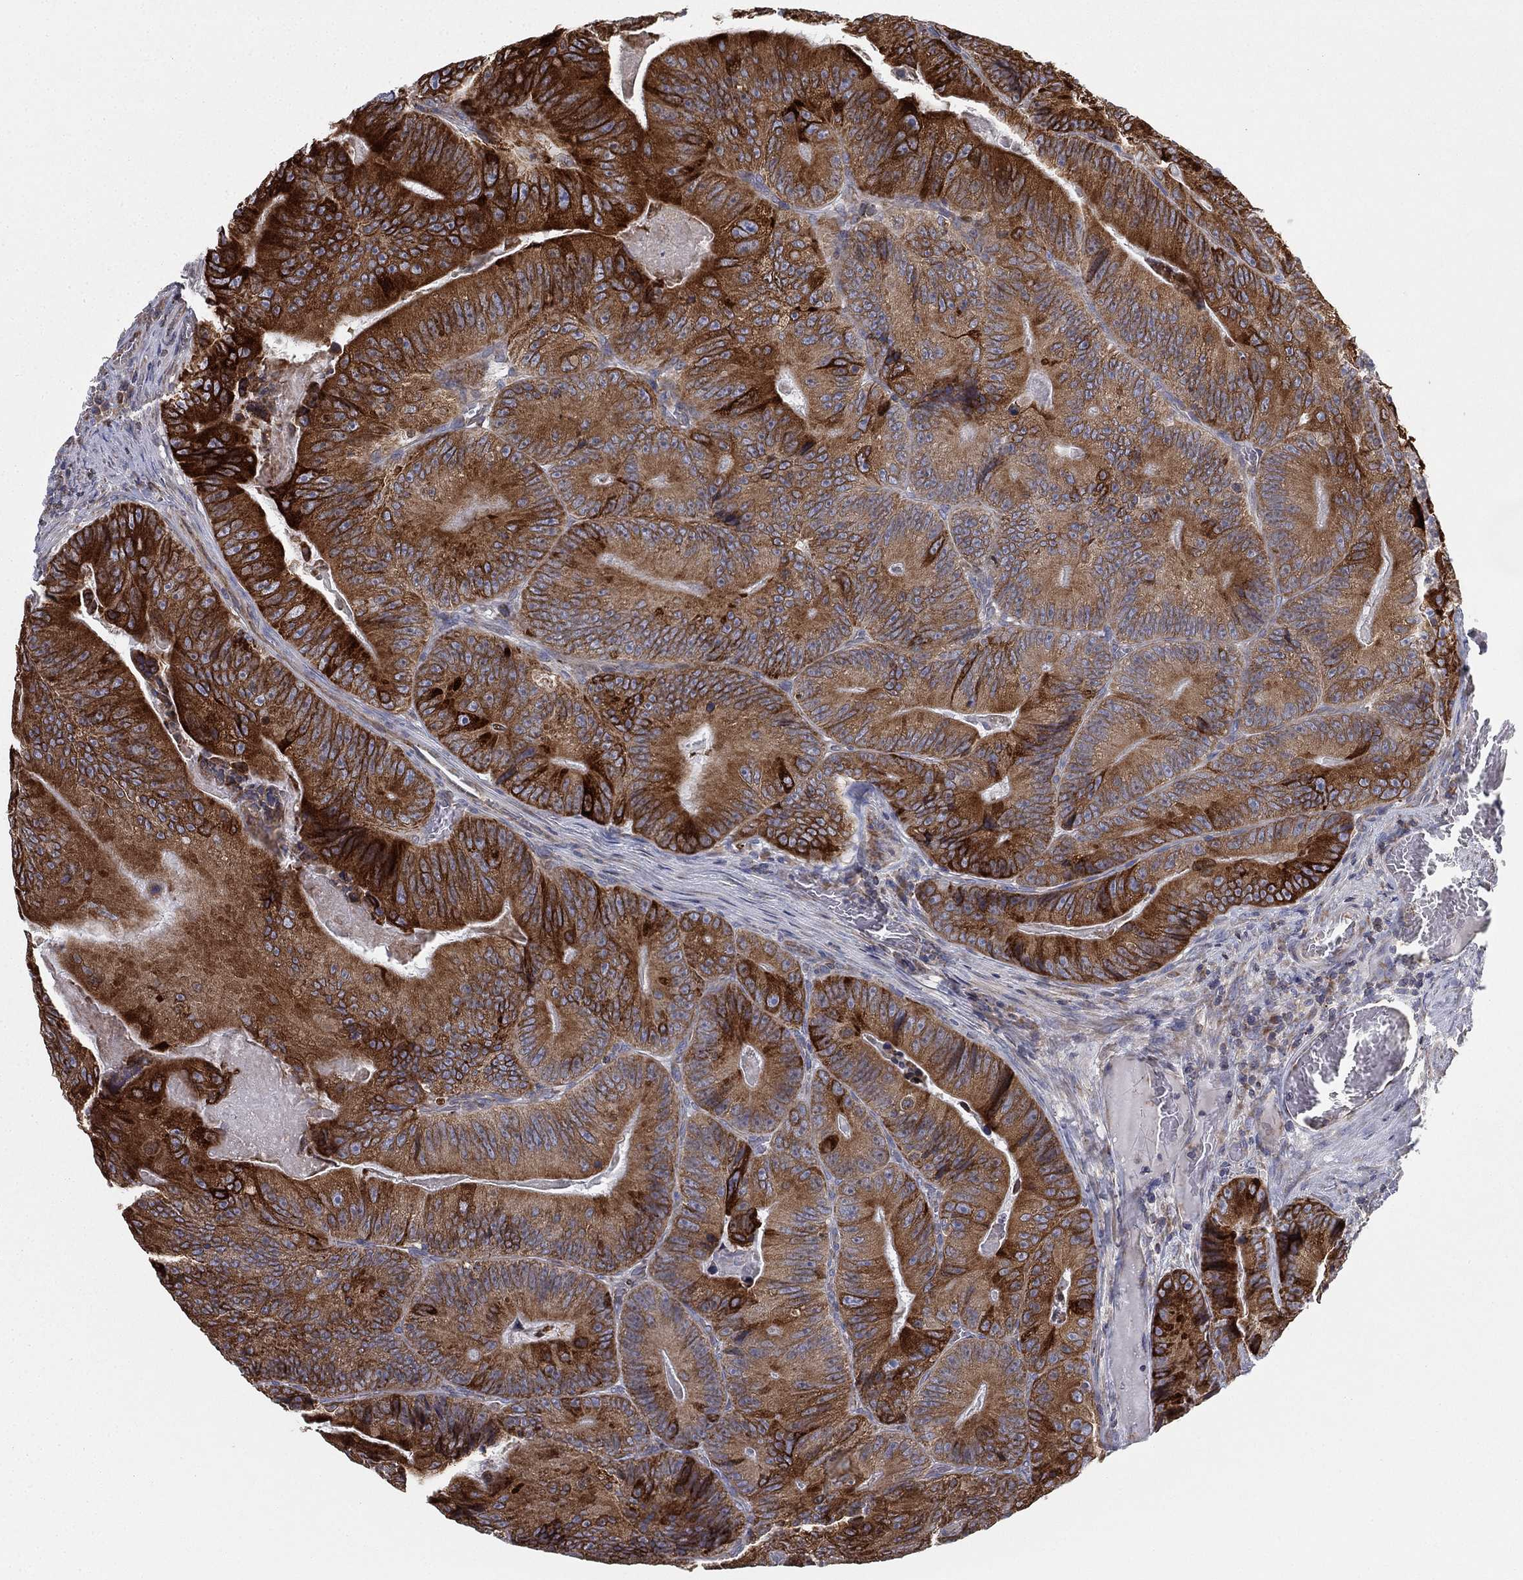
{"staining": {"intensity": "strong", "quantity": "25%-75%", "location": "cytoplasmic/membranous"}, "tissue": "colorectal cancer", "cell_type": "Tumor cells", "image_type": "cancer", "snomed": [{"axis": "morphology", "description": "Adenocarcinoma, NOS"}, {"axis": "topography", "description": "Colon"}], "caption": "IHC staining of colorectal adenocarcinoma, which exhibits high levels of strong cytoplasmic/membranous staining in about 25%-75% of tumor cells indicating strong cytoplasmic/membranous protein staining. The staining was performed using DAB (brown) for protein detection and nuclei were counterstained in hematoxylin (blue).", "gene": "CYB5B", "patient": {"sex": "female", "age": 86}}